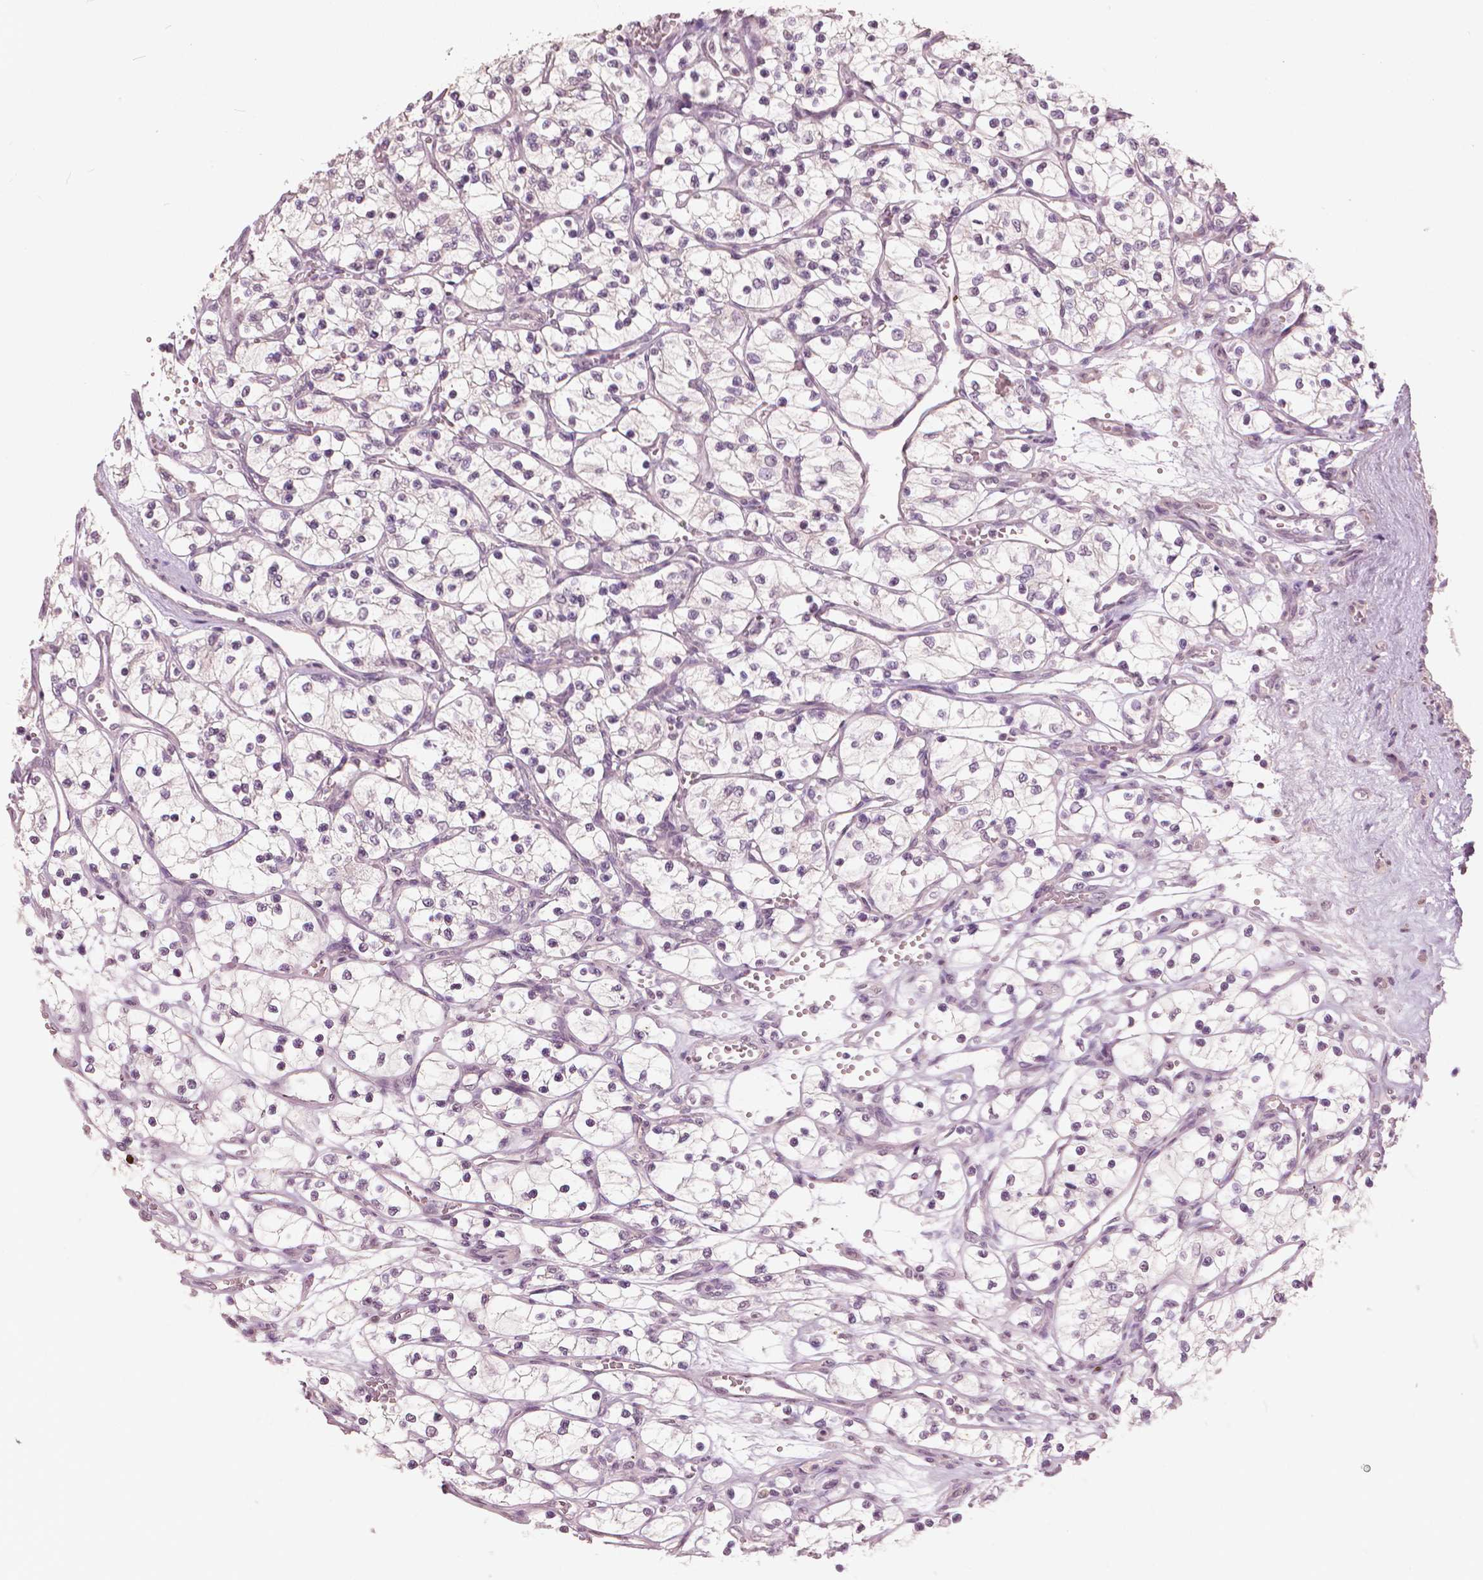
{"staining": {"intensity": "negative", "quantity": "none", "location": "none"}, "tissue": "renal cancer", "cell_type": "Tumor cells", "image_type": "cancer", "snomed": [{"axis": "morphology", "description": "Adenocarcinoma, NOS"}, {"axis": "topography", "description": "Kidney"}], "caption": "An immunohistochemistry (IHC) image of adenocarcinoma (renal) is shown. There is no staining in tumor cells of adenocarcinoma (renal).", "gene": "NANOG", "patient": {"sex": "female", "age": 69}}